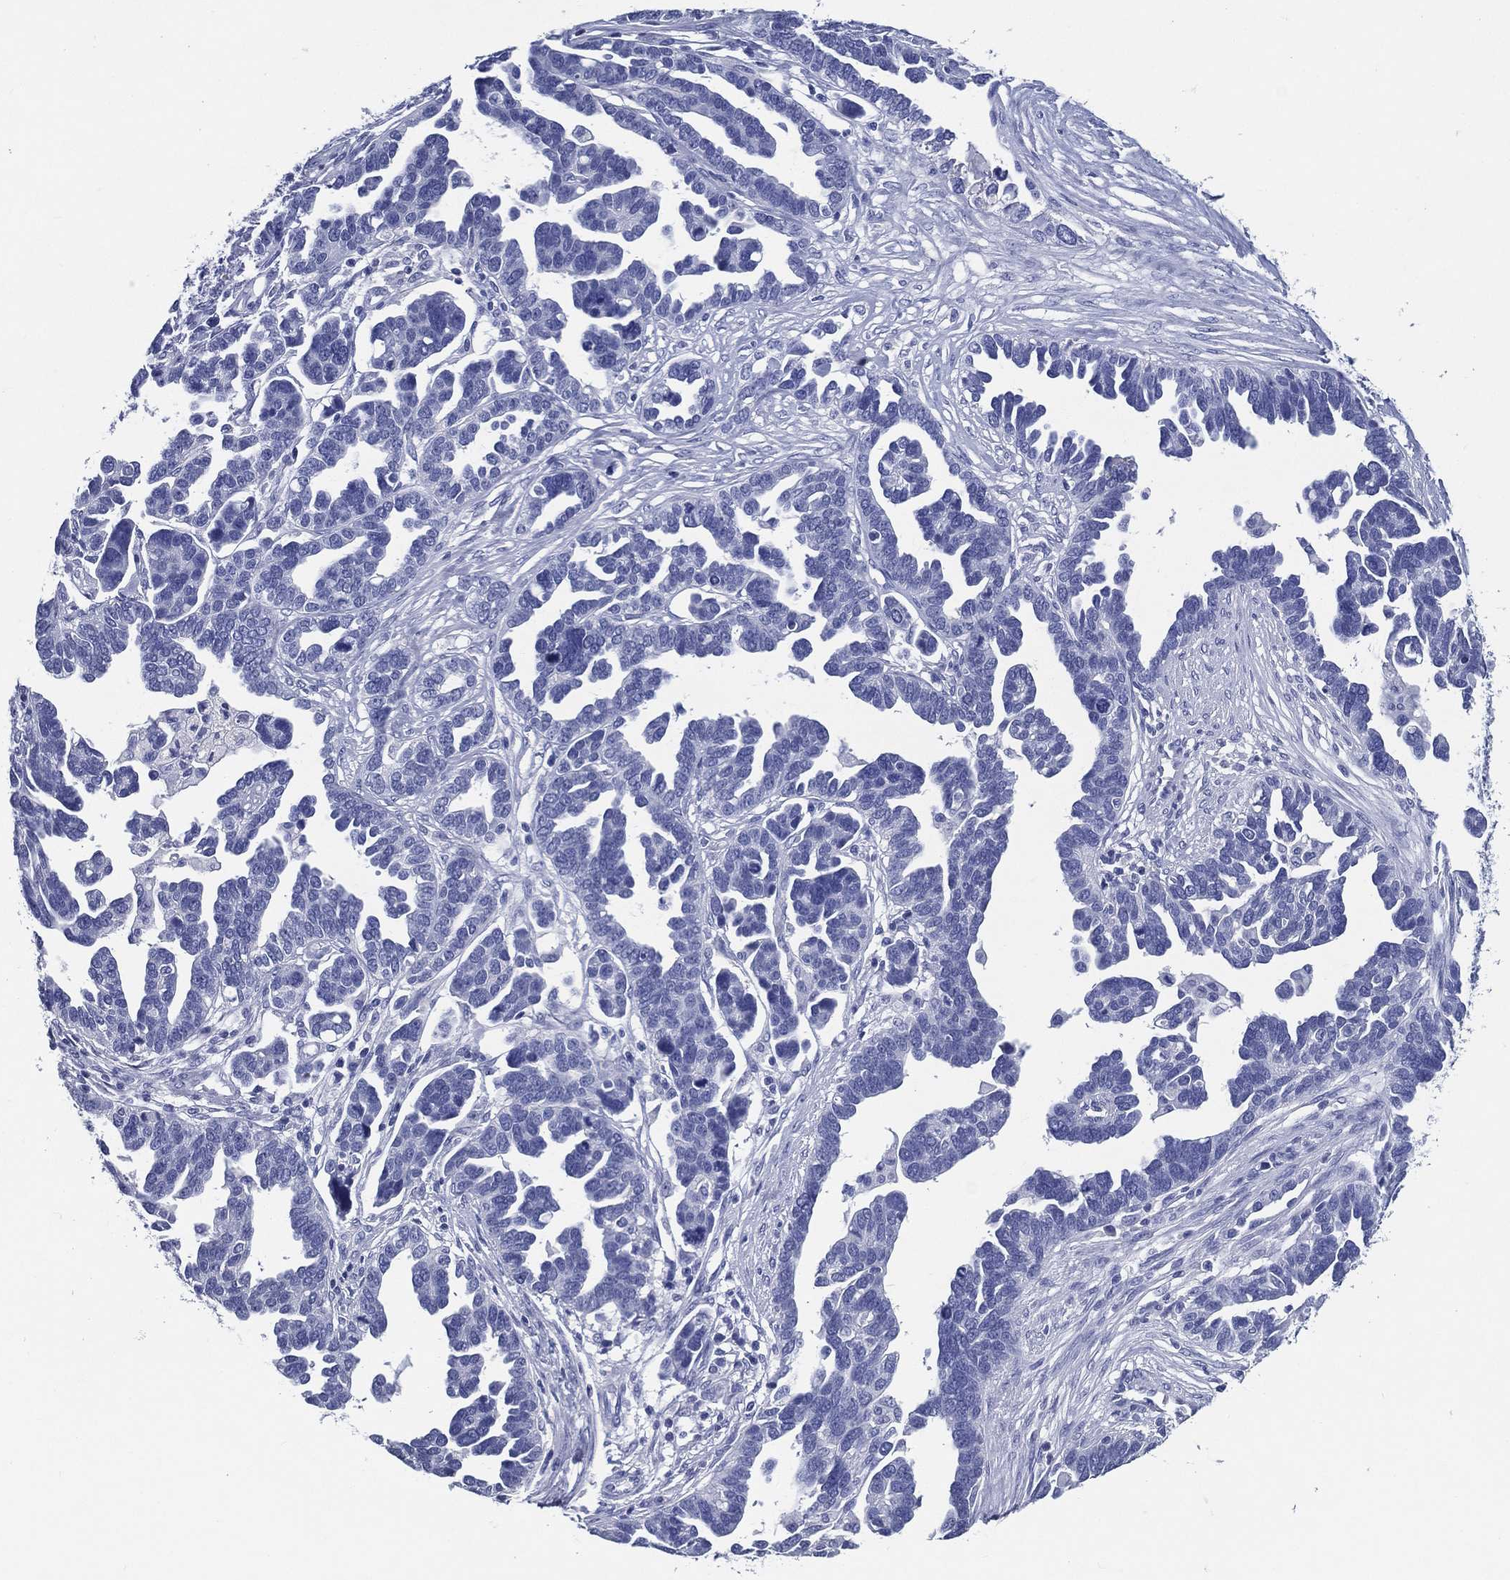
{"staining": {"intensity": "negative", "quantity": "none", "location": "none"}, "tissue": "ovarian cancer", "cell_type": "Tumor cells", "image_type": "cancer", "snomed": [{"axis": "morphology", "description": "Cystadenocarcinoma, serous, NOS"}, {"axis": "topography", "description": "Ovary"}], "caption": "A micrograph of ovarian cancer stained for a protein reveals no brown staining in tumor cells.", "gene": "ACE2", "patient": {"sex": "female", "age": 54}}